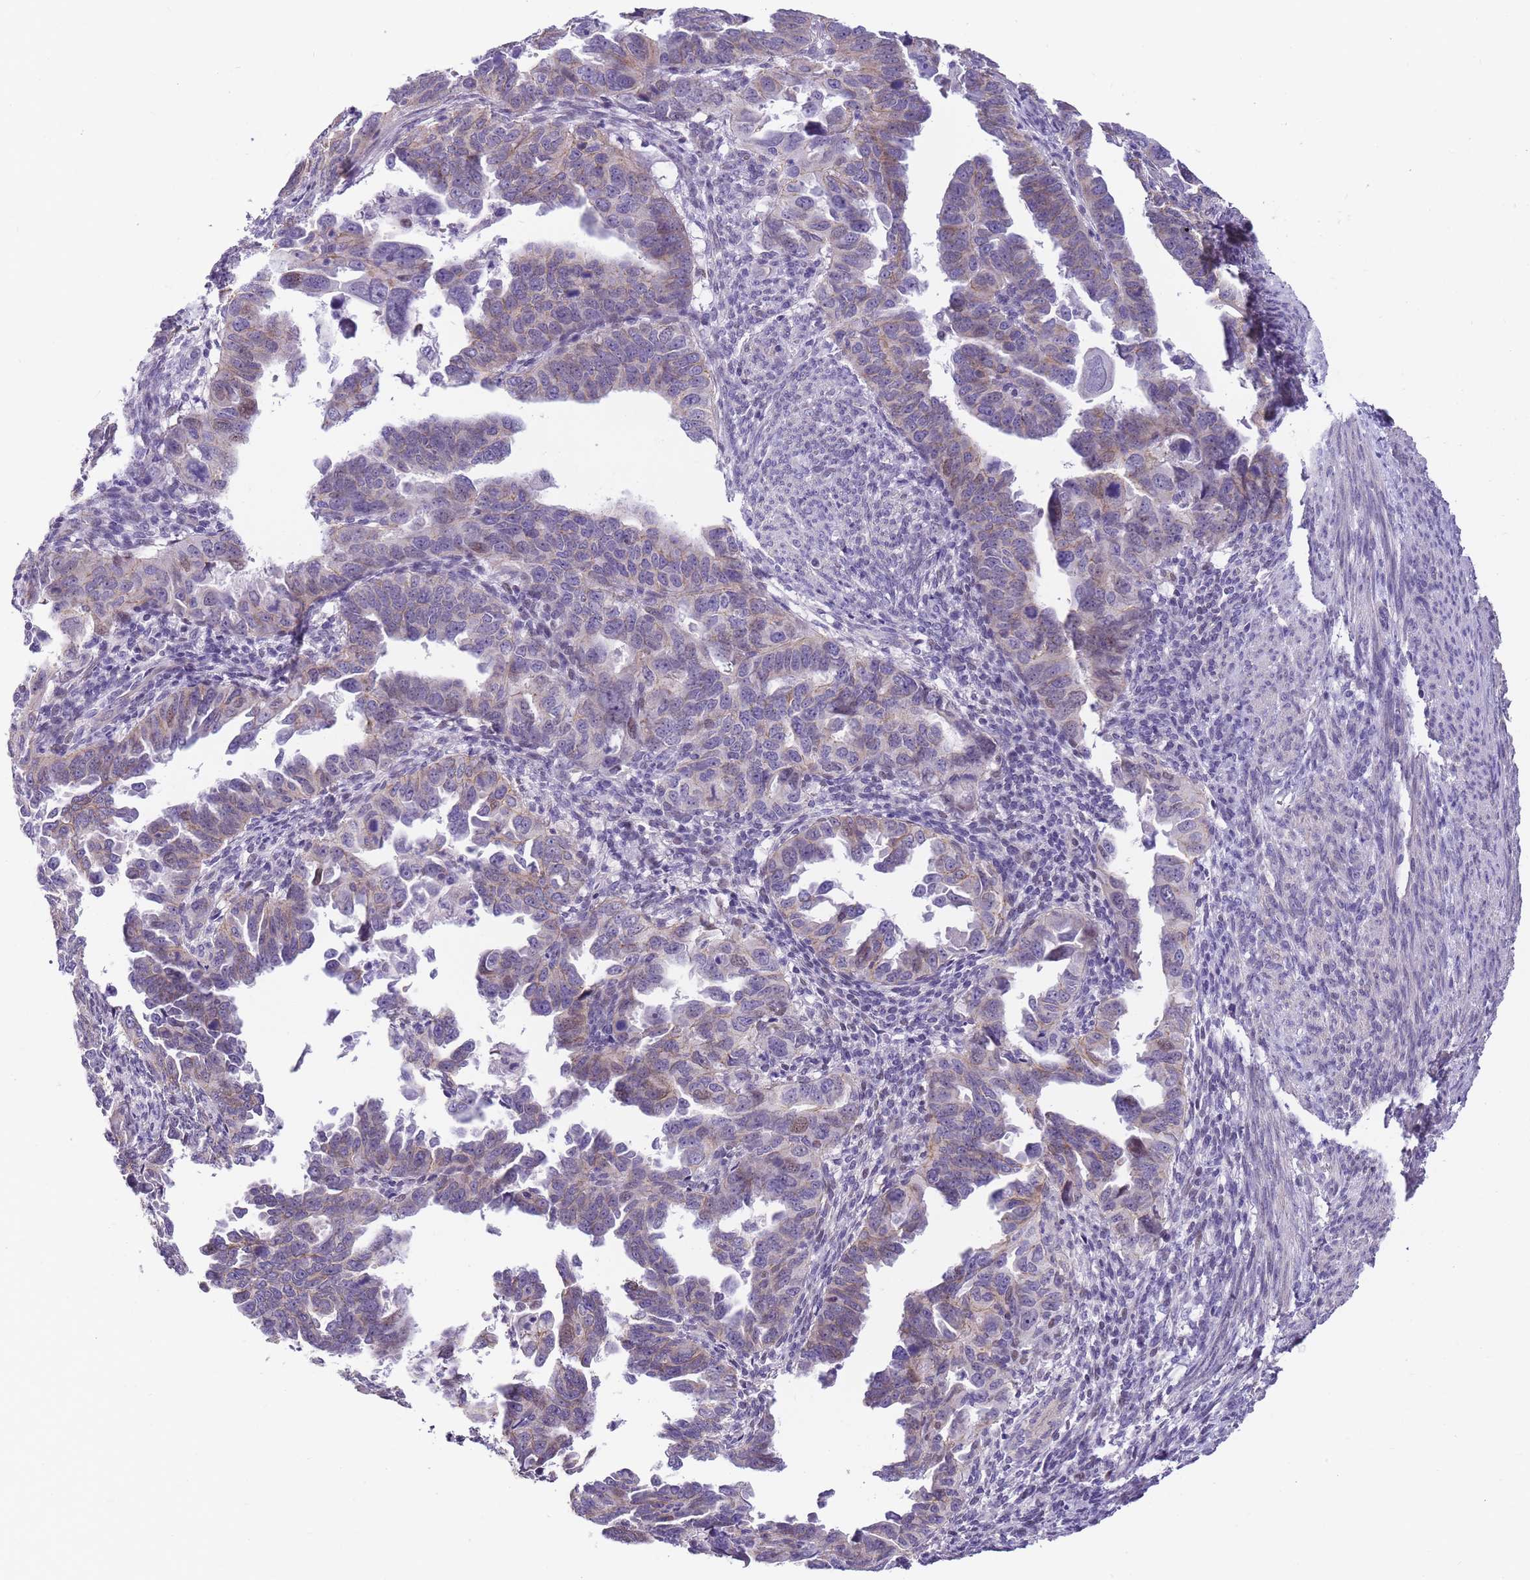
{"staining": {"intensity": "negative", "quantity": "none", "location": "none"}, "tissue": "endometrial cancer", "cell_type": "Tumor cells", "image_type": "cancer", "snomed": [{"axis": "morphology", "description": "Adenocarcinoma, NOS"}, {"axis": "topography", "description": "Endometrium"}], "caption": "An image of endometrial adenocarcinoma stained for a protein shows no brown staining in tumor cells.", "gene": "CLBA1", "patient": {"sex": "female", "age": 65}}